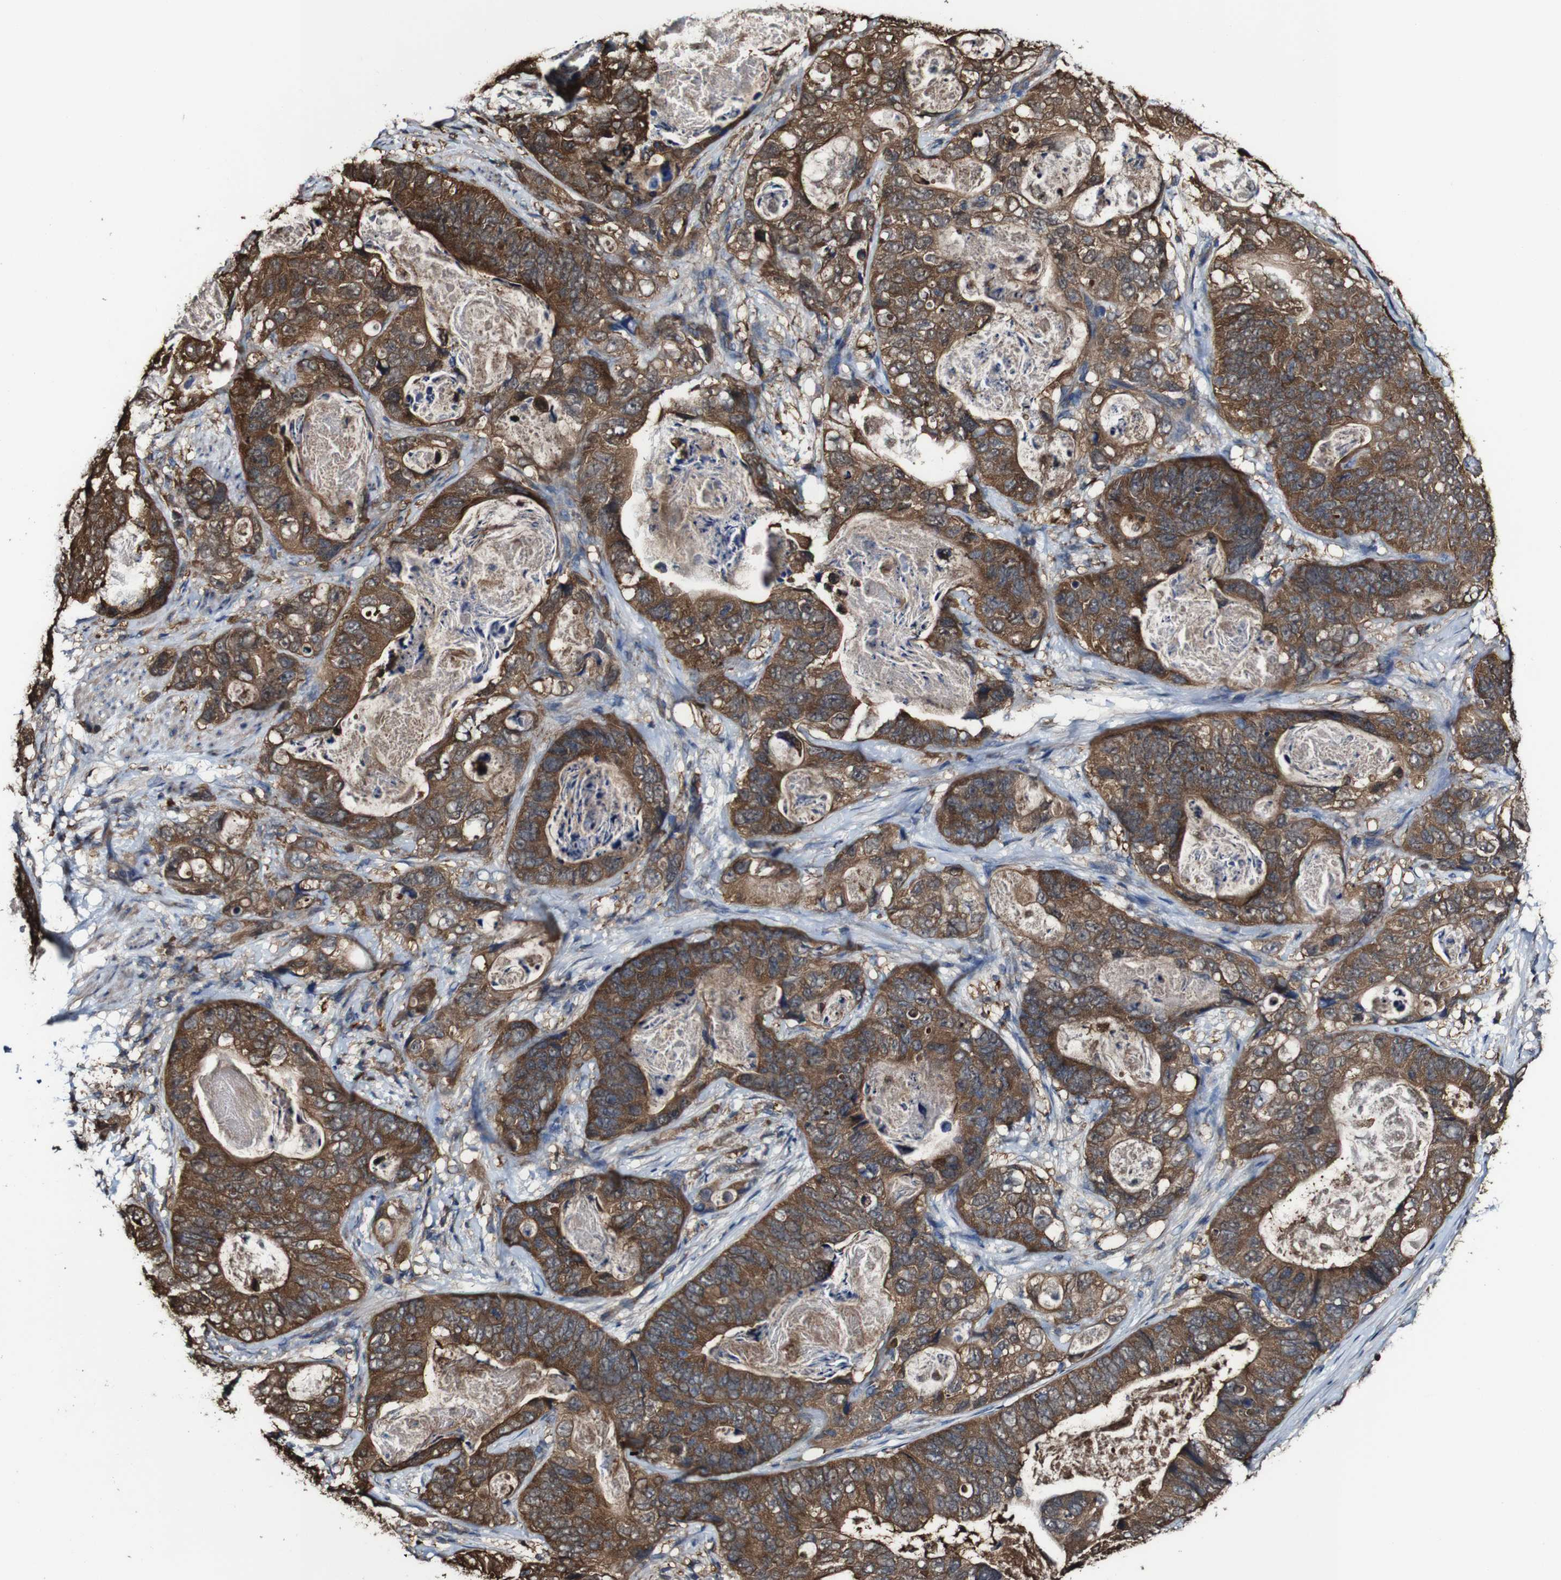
{"staining": {"intensity": "moderate", "quantity": ">75%", "location": "cytoplasmic/membranous"}, "tissue": "stomach cancer", "cell_type": "Tumor cells", "image_type": "cancer", "snomed": [{"axis": "morphology", "description": "Adenocarcinoma, NOS"}, {"axis": "topography", "description": "Stomach"}], "caption": "Immunohistochemistry (DAB (3,3'-diaminobenzidine)) staining of human stomach adenocarcinoma displays moderate cytoplasmic/membranous protein expression in approximately >75% of tumor cells.", "gene": "PTPRR", "patient": {"sex": "female", "age": 89}}